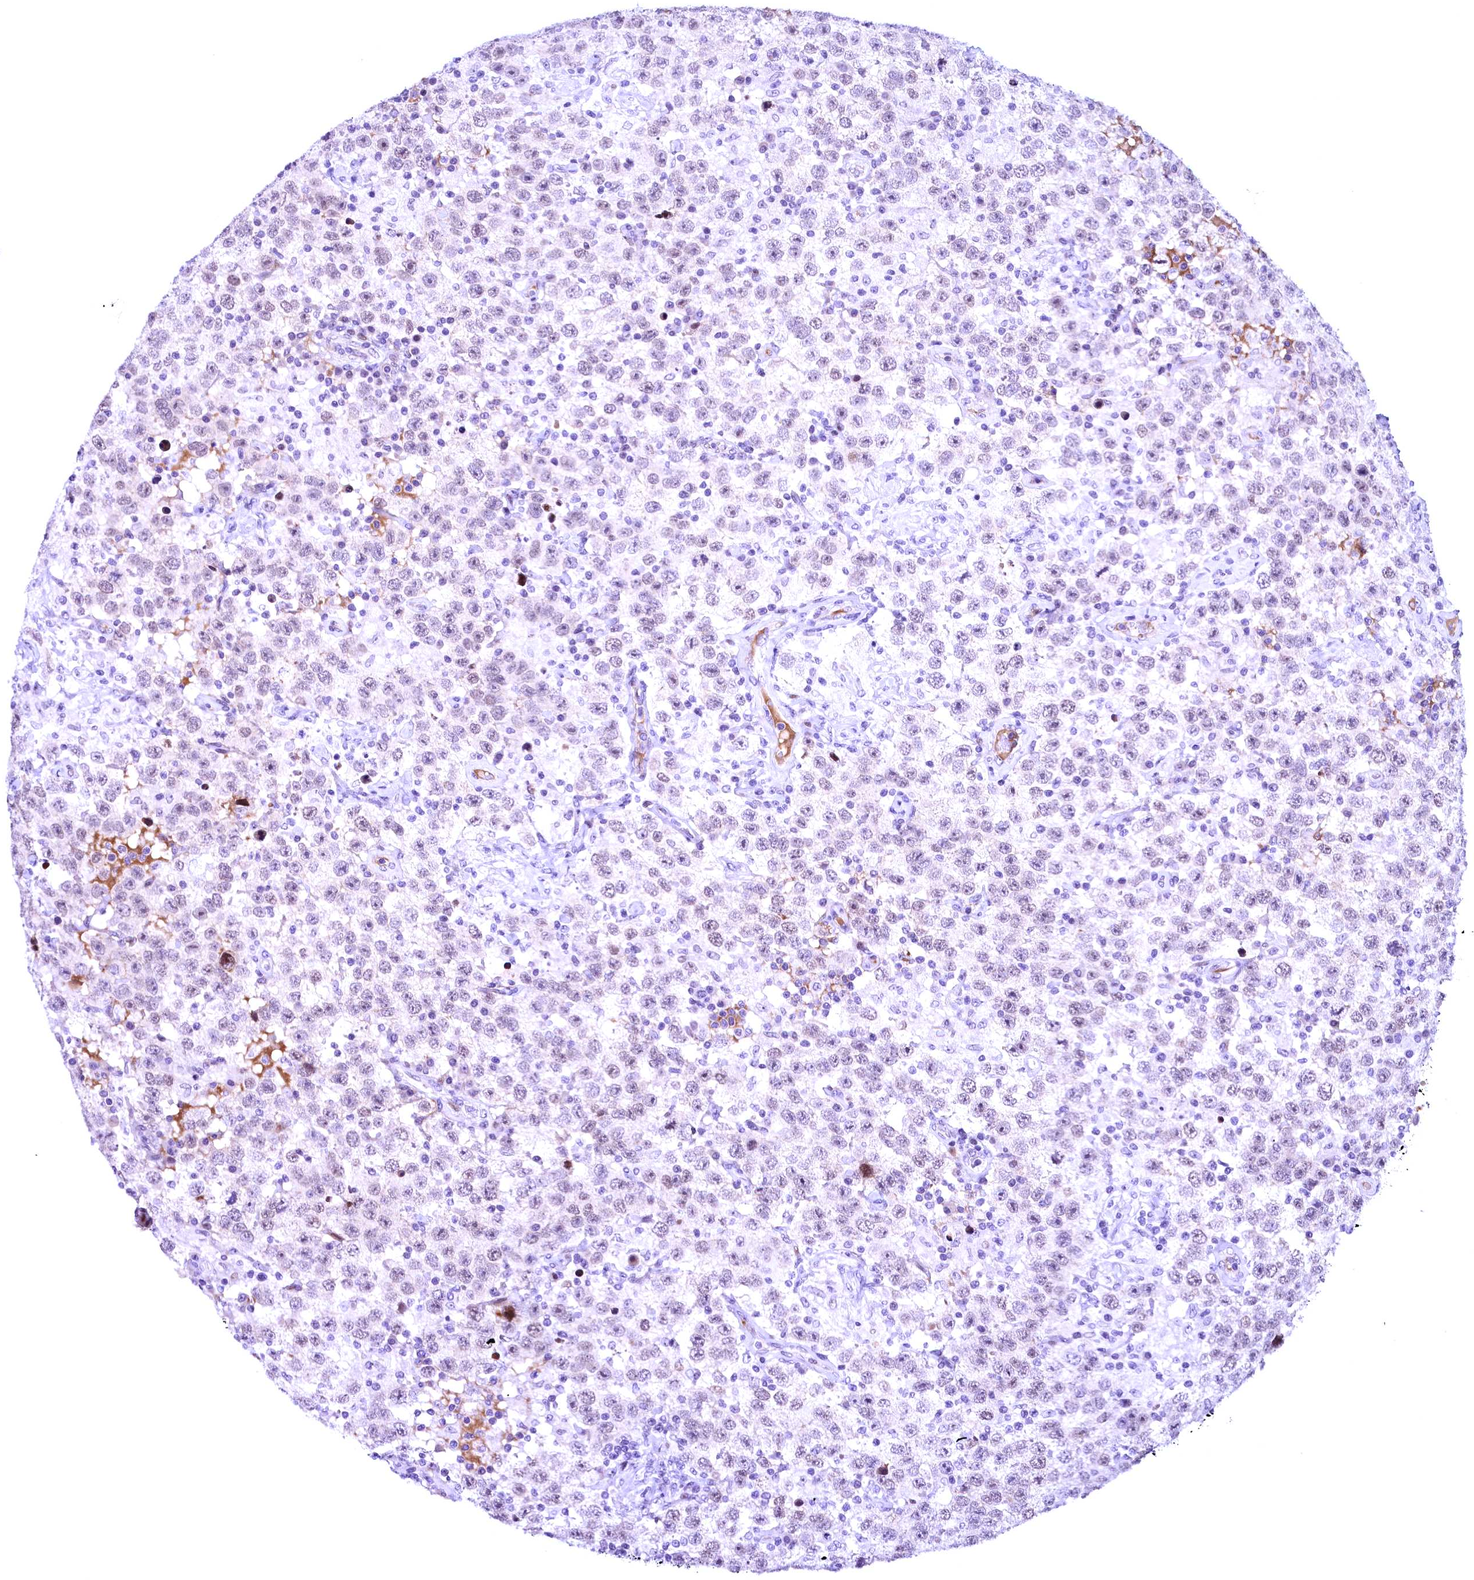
{"staining": {"intensity": "negative", "quantity": "none", "location": "none"}, "tissue": "testis cancer", "cell_type": "Tumor cells", "image_type": "cancer", "snomed": [{"axis": "morphology", "description": "Seminoma, NOS"}, {"axis": "topography", "description": "Testis"}], "caption": "Tumor cells show no significant protein expression in testis cancer (seminoma).", "gene": "CCDC106", "patient": {"sex": "male", "age": 41}}